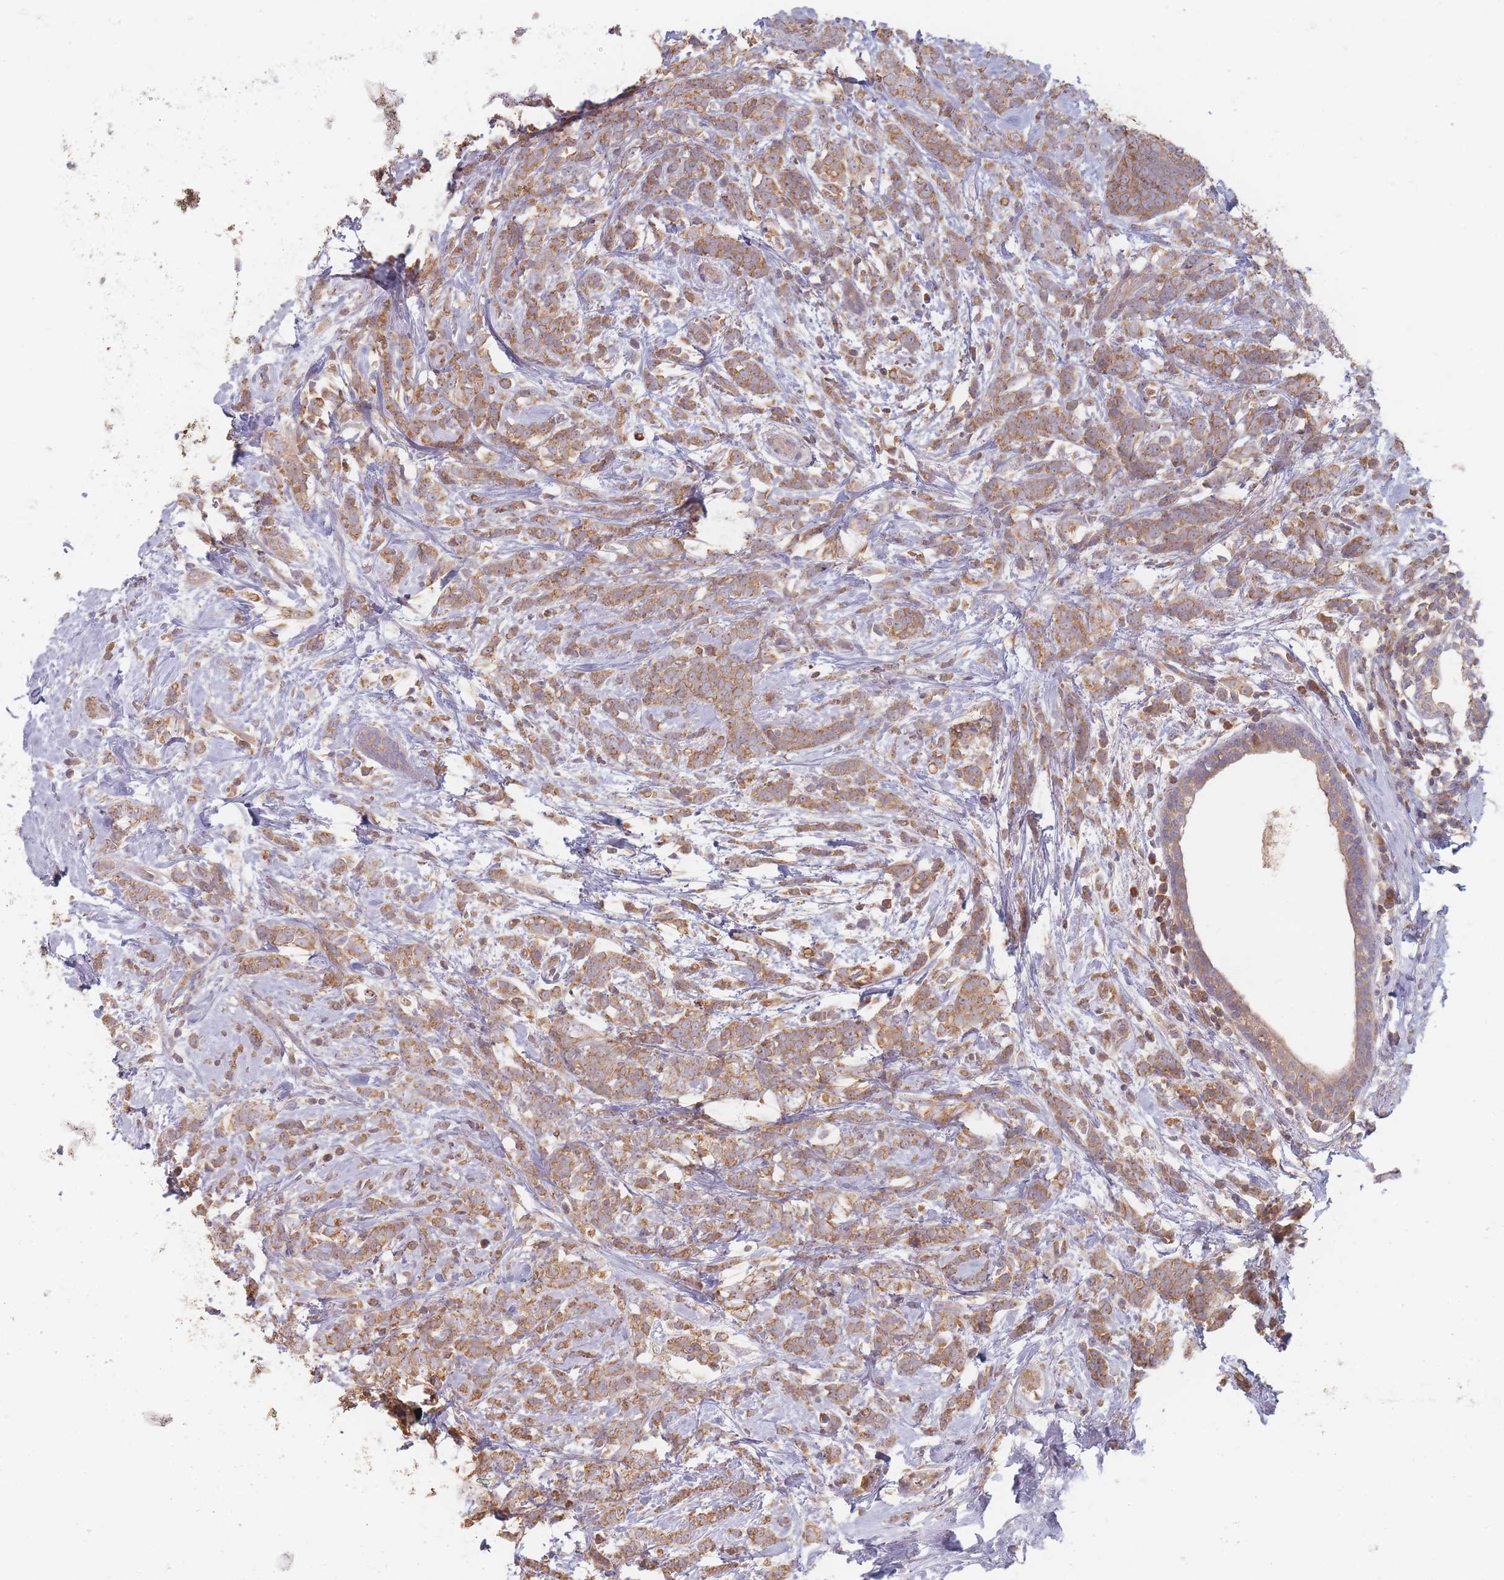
{"staining": {"intensity": "moderate", "quantity": ">75%", "location": "cytoplasmic/membranous"}, "tissue": "breast cancer", "cell_type": "Tumor cells", "image_type": "cancer", "snomed": [{"axis": "morphology", "description": "Lobular carcinoma"}, {"axis": "topography", "description": "Breast"}], "caption": "Lobular carcinoma (breast) stained for a protein (brown) exhibits moderate cytoplasmic/membranous positive positivity in approximately >75% of tumor cells.", "gene": "SLC35F3", "patient": {"sex": "female", "age": 58}}